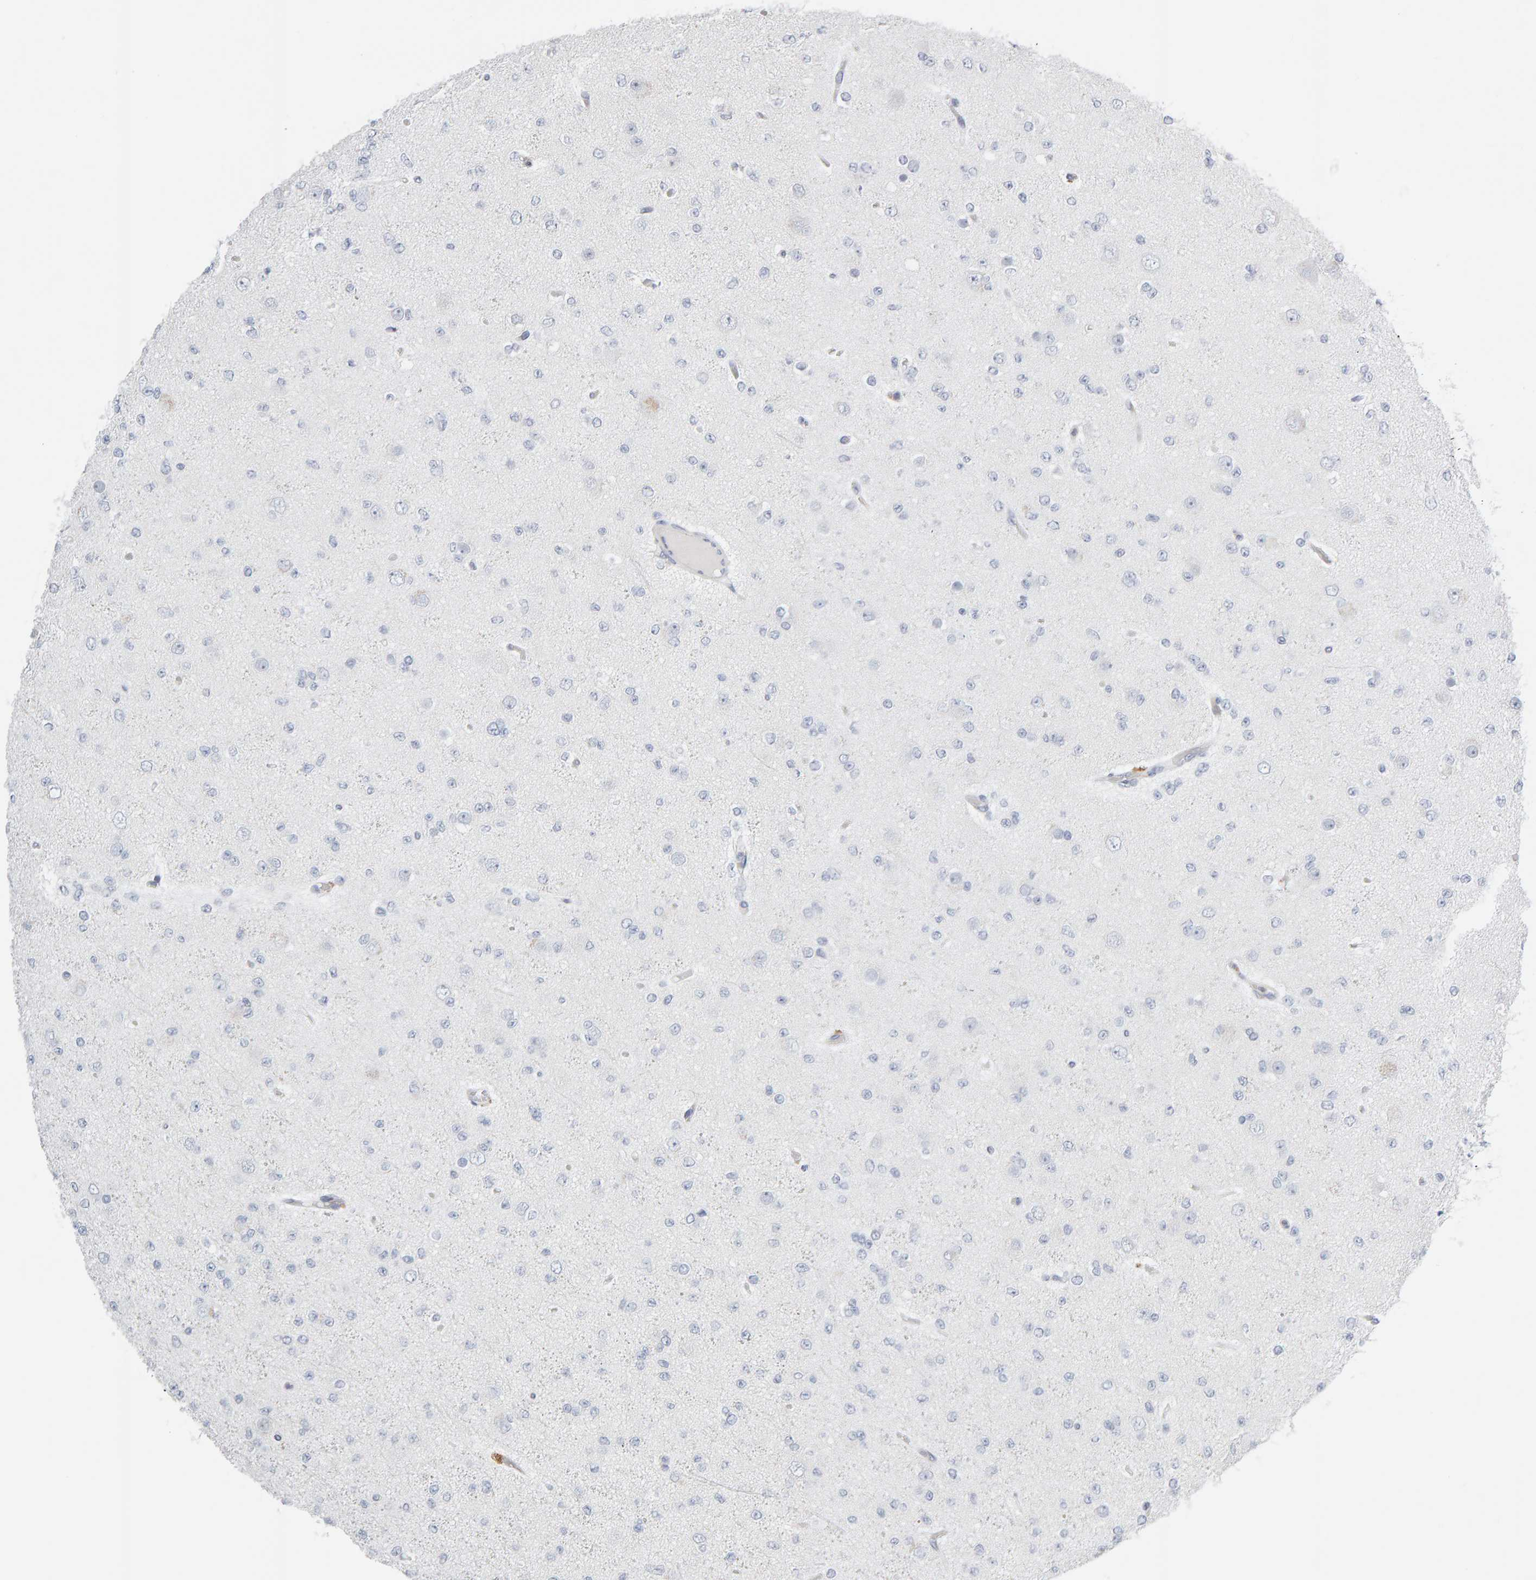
{"staining": {"intensity": "negative", "quantity": "none", "location": "none"}, "tissue": "glioma", "cell_type": "Tumor cells", "image_type": "cancer", "snomed": [{"axis": "morphology", "description": "Glioma, malignant, Low grade"}, {"axis": "topography", "description": "Brain"}], "caption": "A histopathology image of glioma stained for a protein demonstrates no brown staining in tumor cells.", "gene": "ENGASE", "patient": {"sex": "female", "age": 22}}